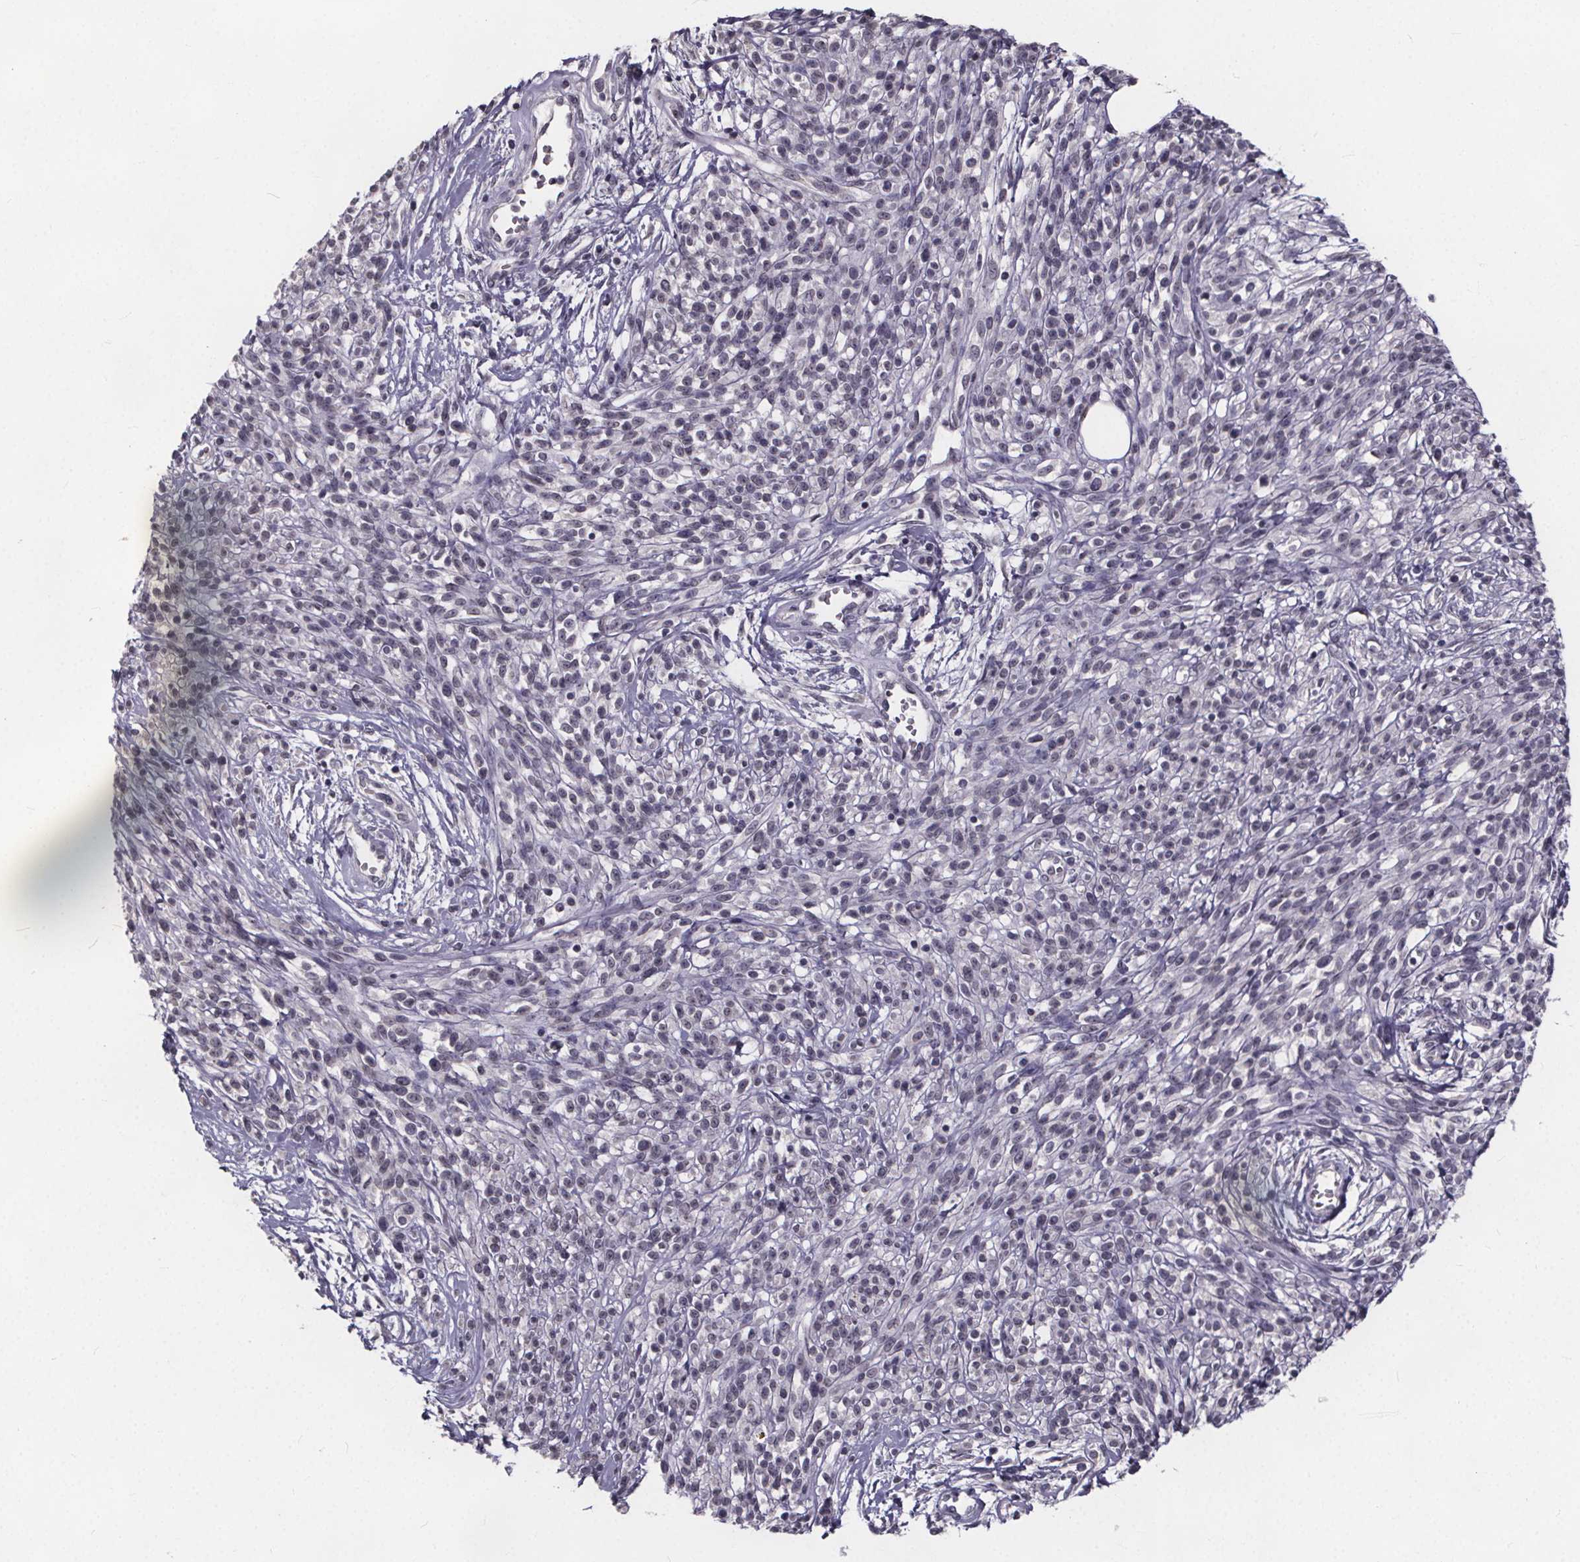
{"staining": {"intensity": "negative", "quantity": "none", "location": "none"}, "tissue": "melanoma", "cell_type": "Tumor cells", "image_type": "cancer", "snomed": [{"axis": "morphology", "description": "Malignant melanoma, NOS"}, {"axis": "topography", "description": "Skin"}, {"axis": "topography", "description": "Skin of trunk"}], "caption": "DAB immunohistochemical staining of melanoma reveals no significant staining in tumor cells. Nuclei are stained in blue.", "gene": "FAM181B", "patient": {"sex": "male", "age": 74}}